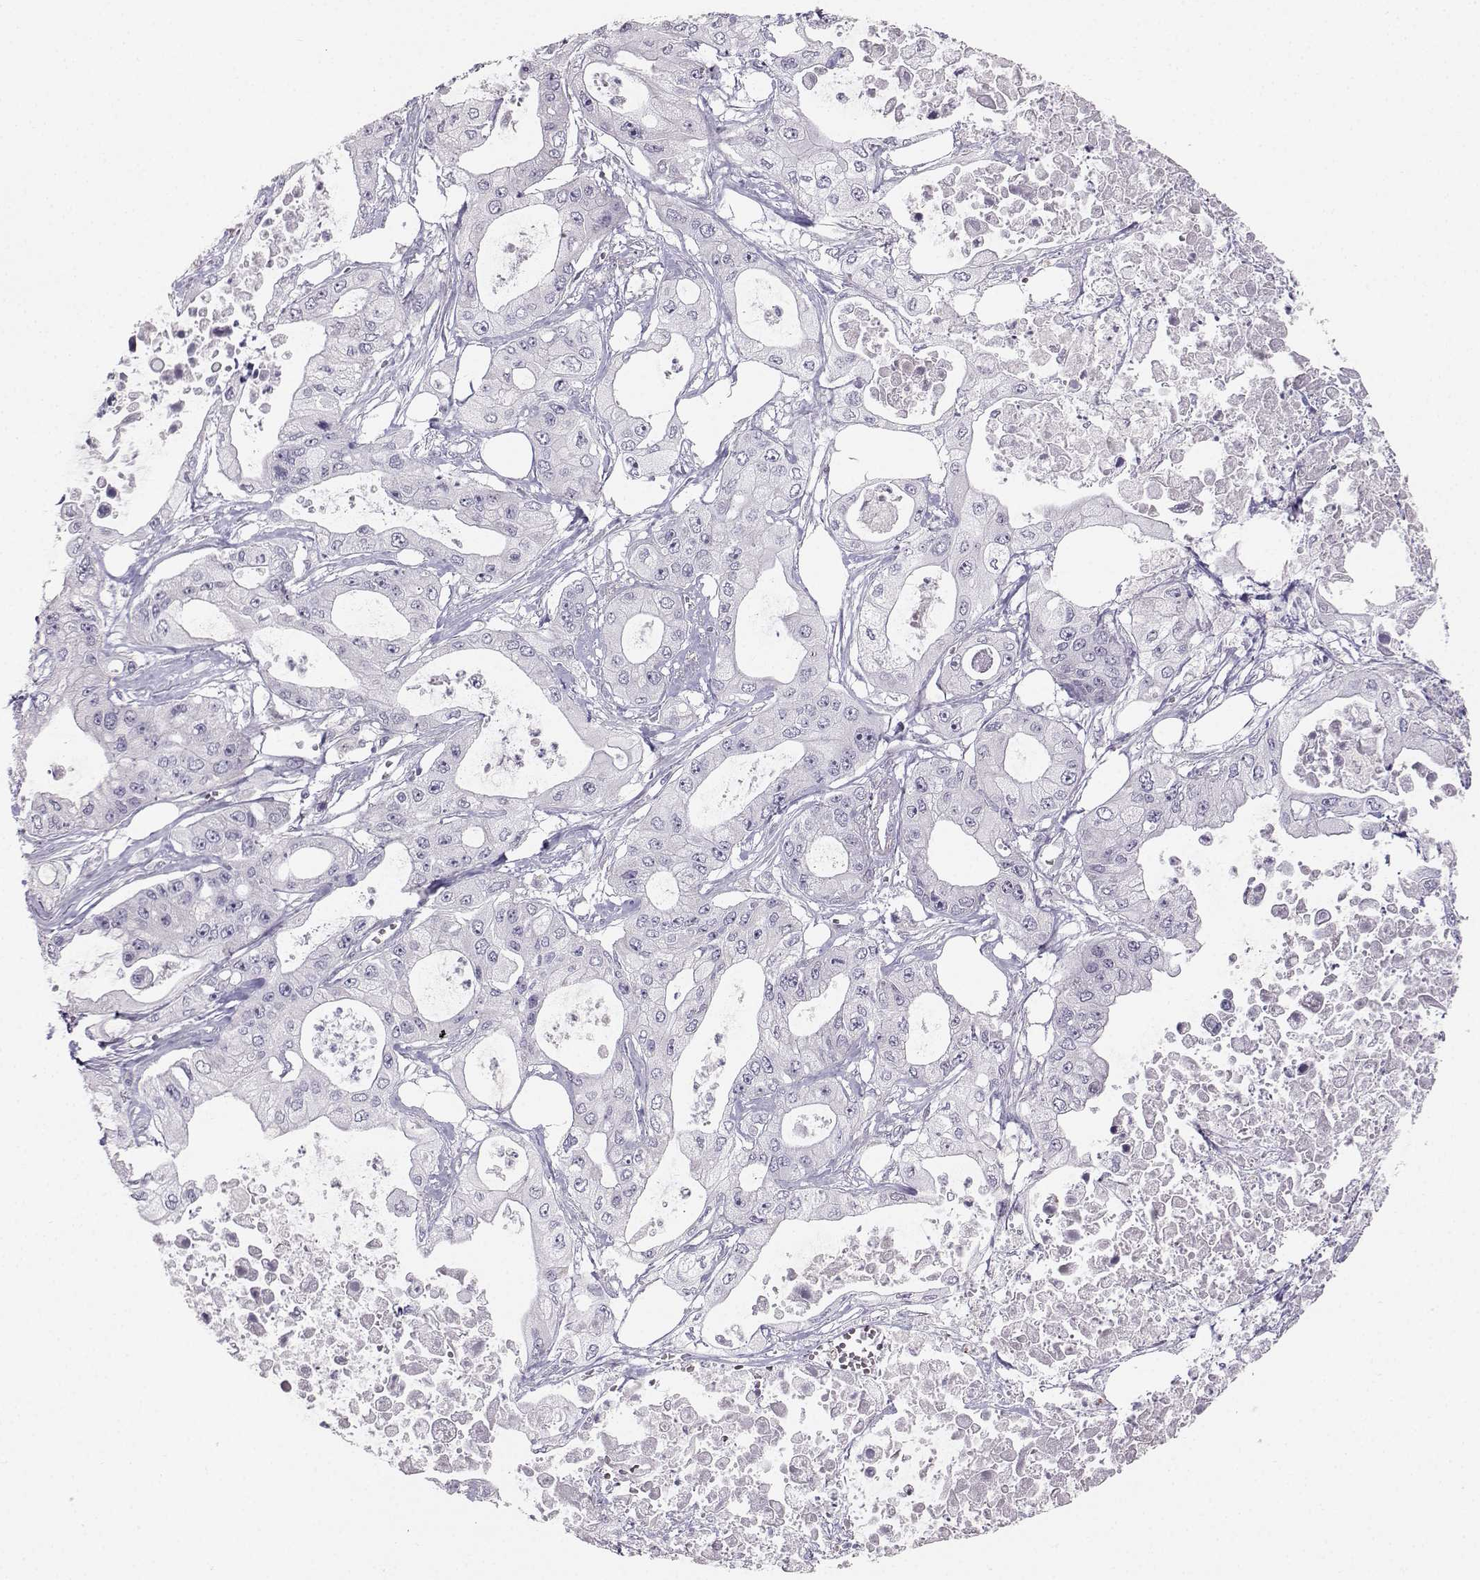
{"staining": {"intensity": "negative", "quantity": "none", "location": "none"}, "tissue": "pancreatic cancer", "cell_type": "Tumor cells", "image_type": "cancer", "snomed": [{"axis": "morphology", "description": "Adenocarcinoma, NOS"}, {"axis": "topography", "description": "Pancreas"}], "caption": "Immunohistochemical staining of pancreatic adenocarcinoma shows no significant expression in tumor cells.", "gene": "CASR", "patient": {"sex": "male", "age": 70}}